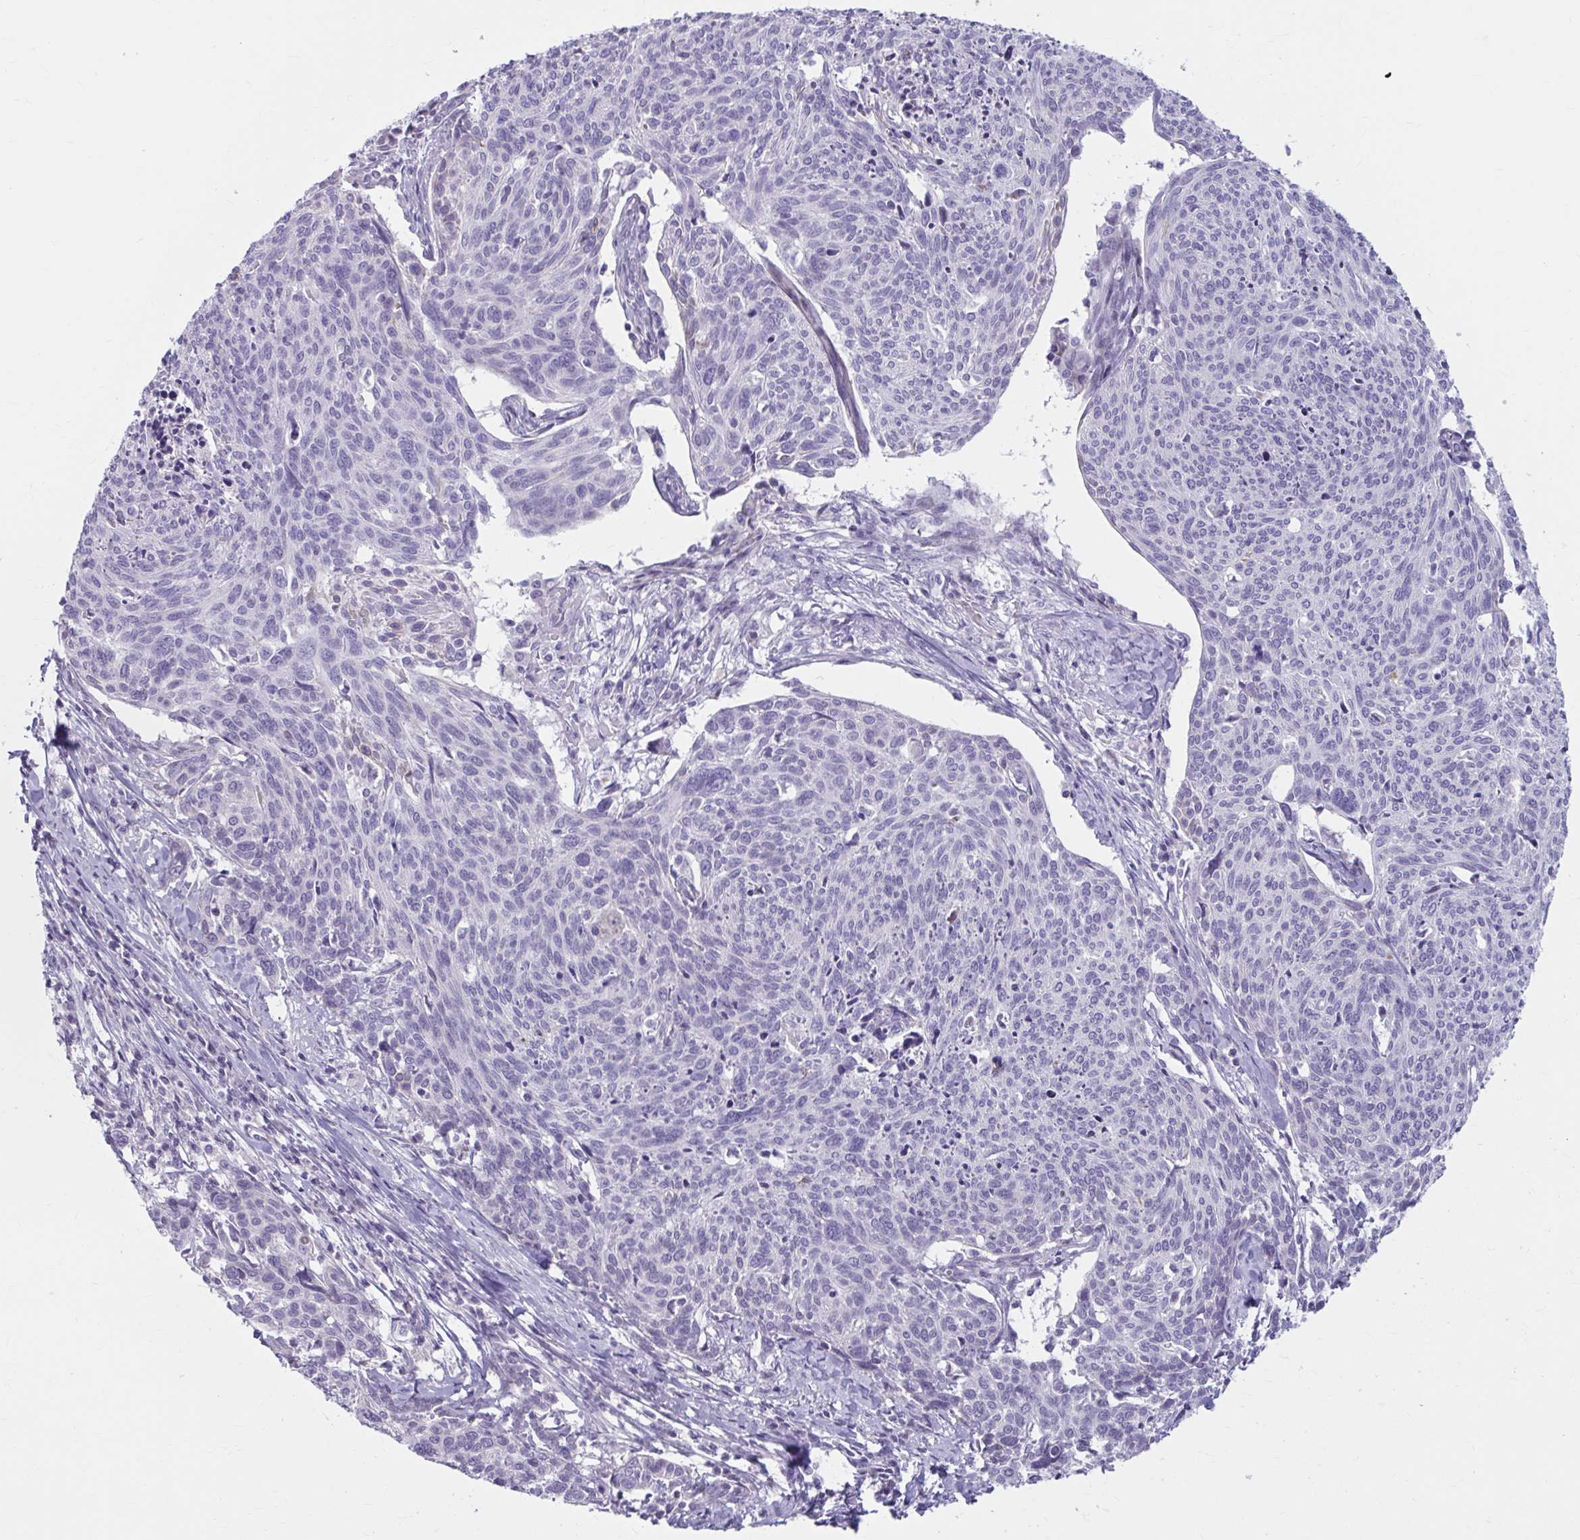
{"staining": {"intensity": "negative", "quantity": "none", "location": "none"}, "tissue": "cervical cancer", "cell_type": "Tumor cells", "image_type": "cancer", "snomed": [{"axis": "morphology", "description": "Squamous cell carcinoma, NOS"}, {"axis": "topography", "description": "Cervix"}], "caption": "Immunohistochemistry micrograph of neoplastic tissue: human cervical cancer stained with DAB displays no significant protein staining in tumor cells.", "gene": "MSMO1", "patient": {"sex": "female", "age": 49}}